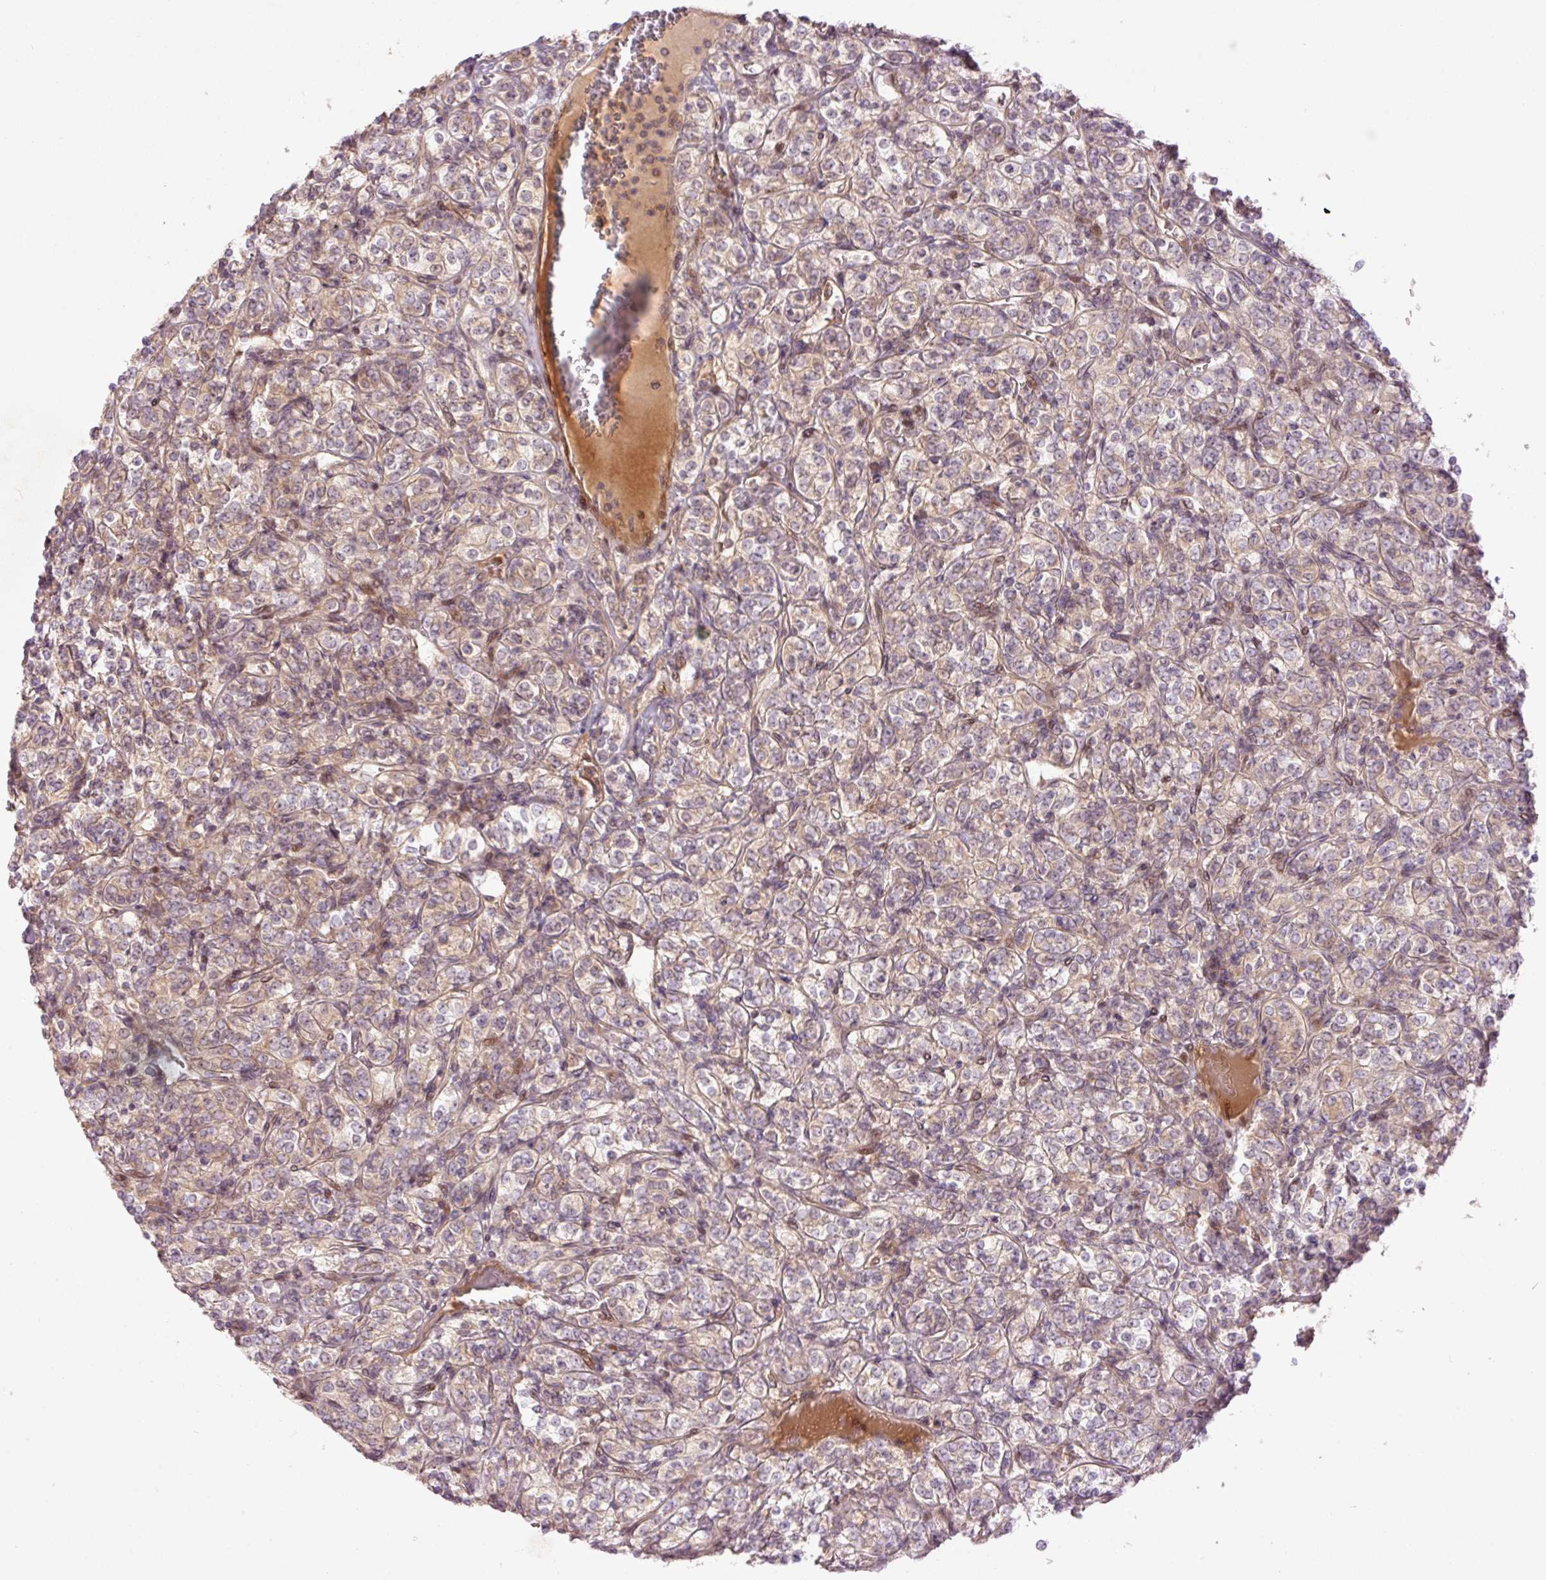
{"staining": {"intensity": "weak", "quantity": "25%-75%", "location": "cytoplasmic/membranous"}, "tissue": "renal cancer", "cell_type": "Tumor cells", "image_type": "cancer", "snomed": [{"axis": "morphology", "description": "Adenocarcinoma, NOS"}, {"axis": "topography", "description": "Kidney"}], "caption": "Protein positivity by IHC exhibits weak cytoplasmic/membranous positivity in about 25%-75% of tumor cells in renal cancer (adenocarcinoma).", "gene": "SLC29A3", "patient": {"sex": "male", "age": 77}}